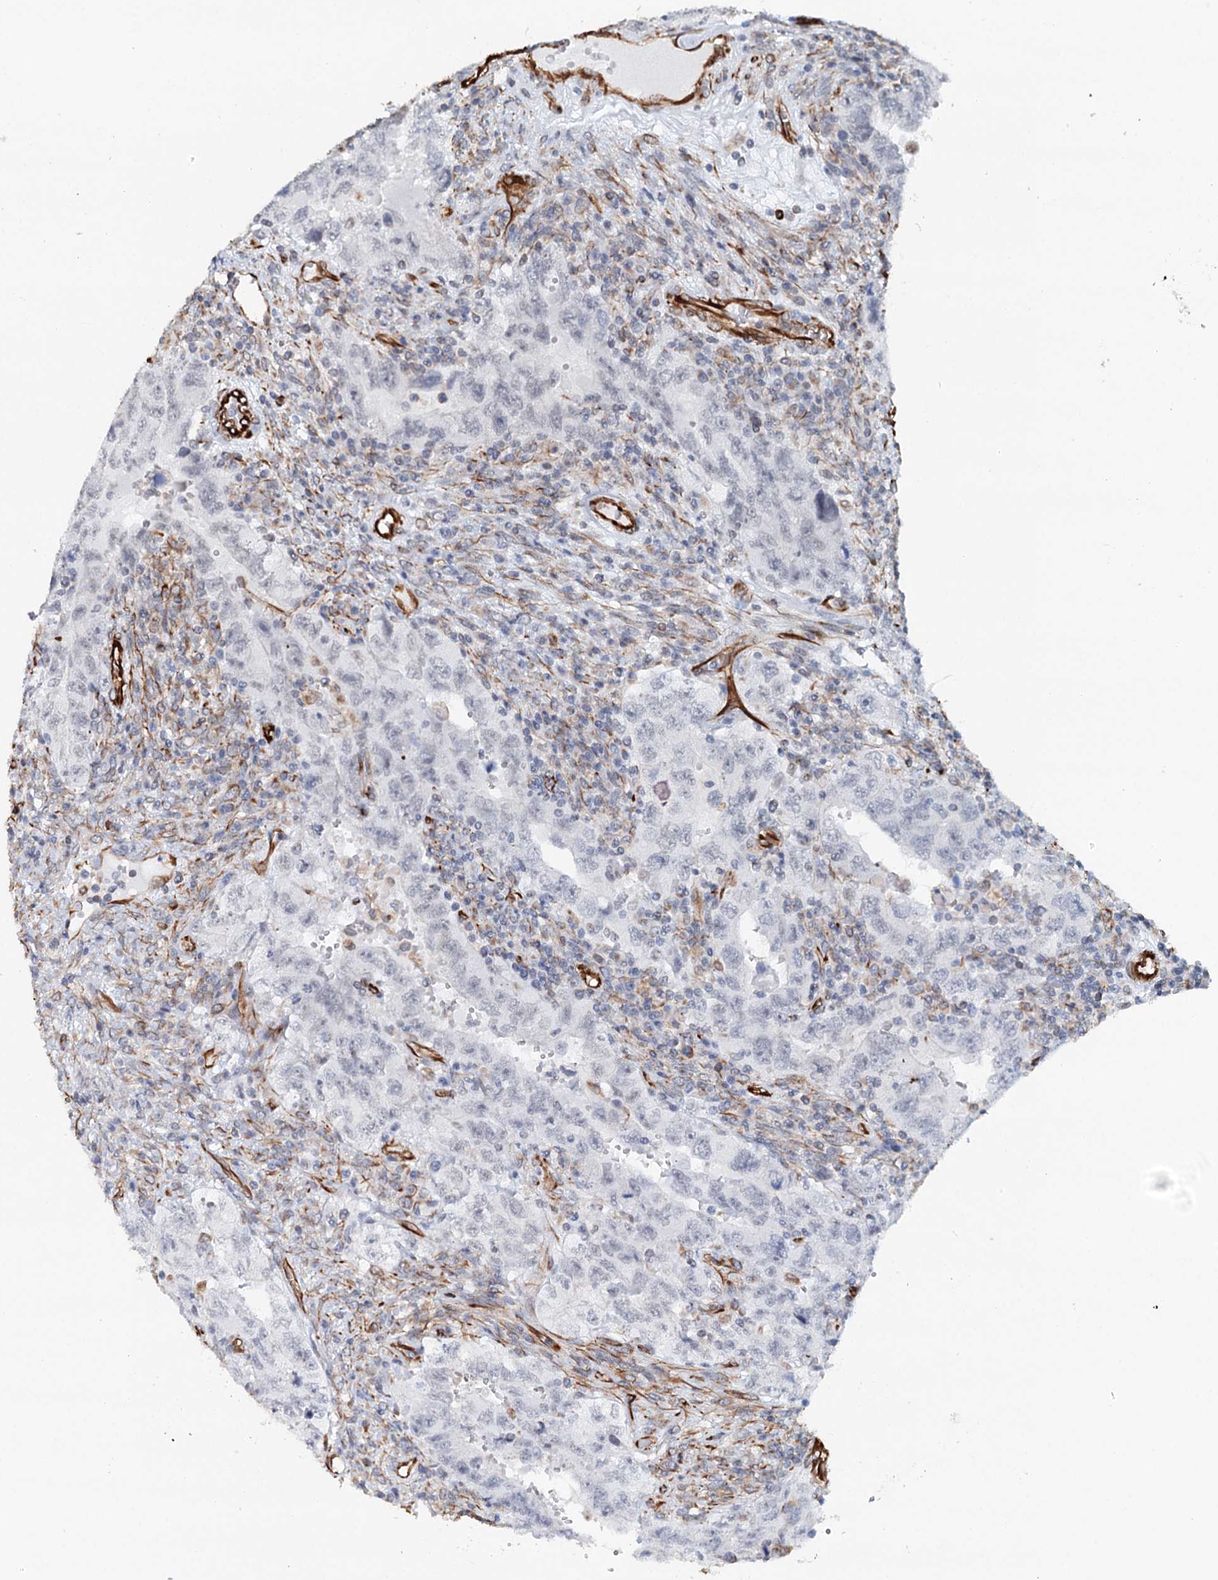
{"staining": {"intensity": "negative", "quantity": "none", "location": "none"}, "tissue": "testis cancer", "cell_type": "Tumor cells", "image_type": "cancer", "snomed": [{"axis": "morphology", "description": "Carcinoma, Embryonal, NOS"}, {"axis": "topography", "description": "Testis"}], "caption": "Tumor cells show no significant positivity in testis cancer.", "gene": "SYNPO", "patient": {"sex": "male", "age": 26}}